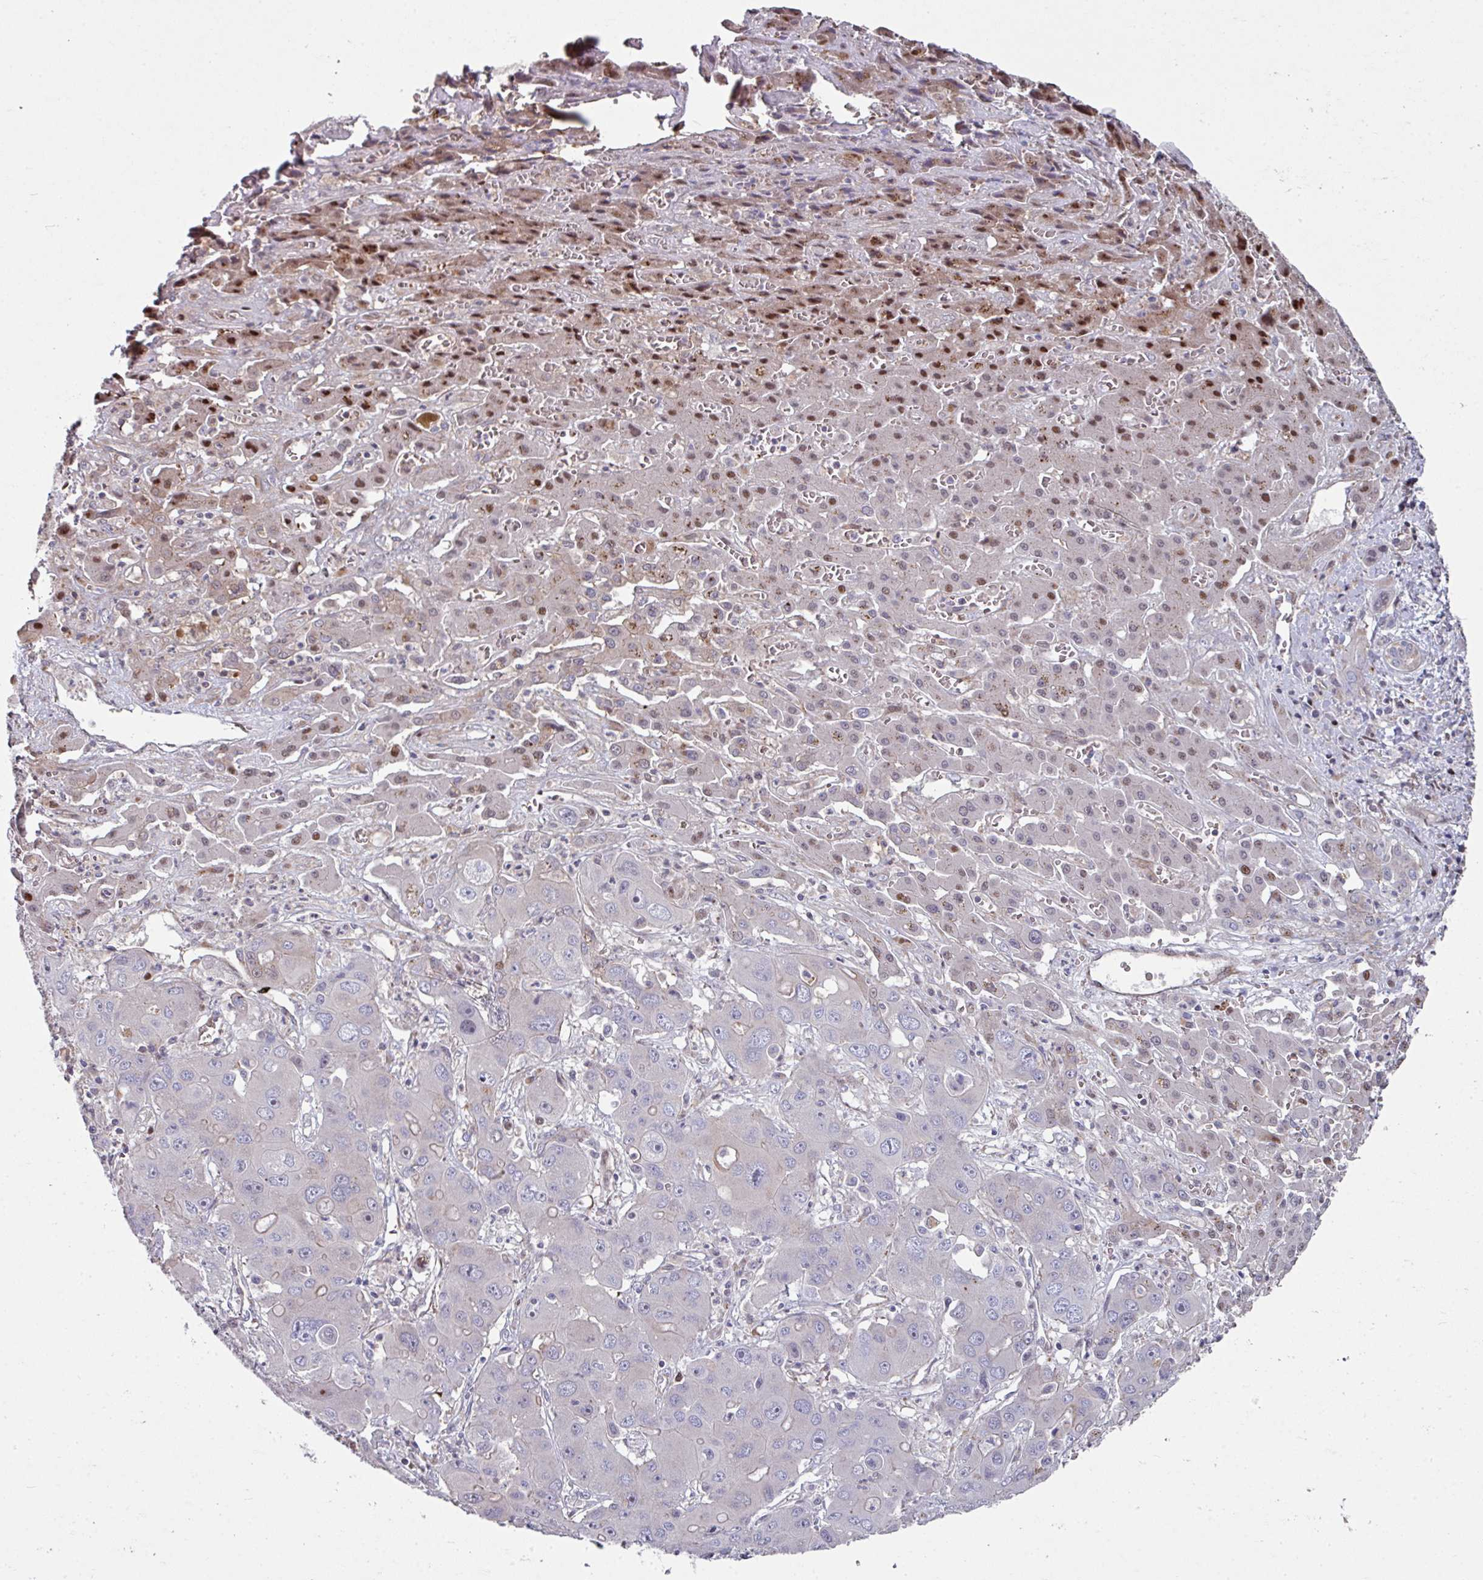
{"staining": {"intensity": "negative", "quantity": "none", "location": "none"}, "tissue": "liver cancer", "cell_type": "Tumor cells", "image_type": "cancer", "snomed": [{"axis": "morphology", "description": "Cholangiocarcinoma"}, {"axis": "topography", "description": "Liver"}], "caption": "A high-resolution photomicrograph shows IHC staining of cholangiocarcinoma (liver), which displays no significant staining in tumor cells.", "gene": "ANO9", "patient": {"sex": "male", "age": 67}}